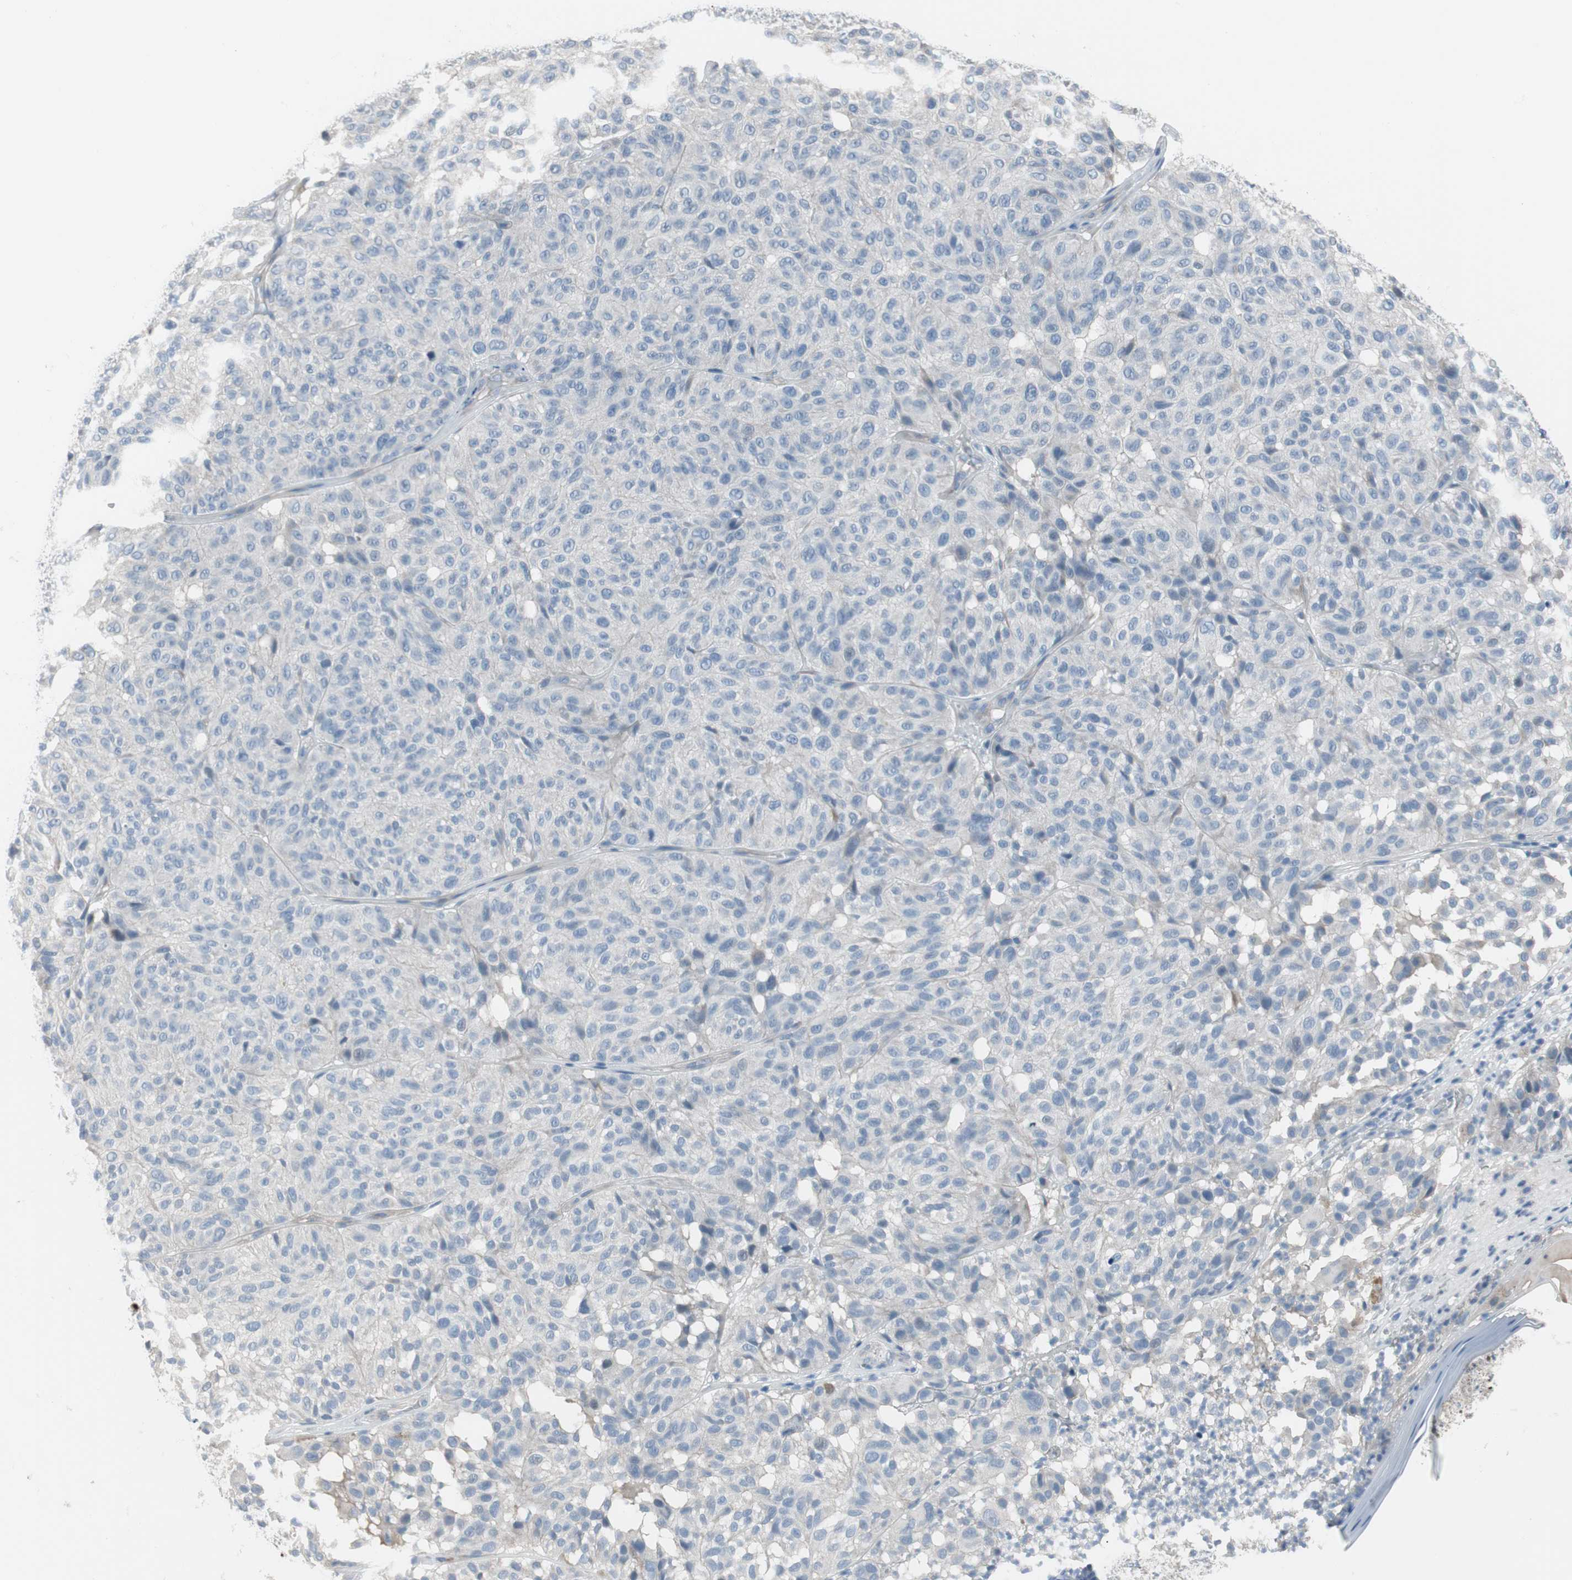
{"staining": {"intensity": "negative", "quantity": "none", "location": "none"}, "tissue": "melanoma", "cell_type": "Tumor cells", "image_type": "cancer", "snomed": [{"axis": "morphology", "description": "Malignant melanoma, NOS"}, {"axis": "topography", "description": "Skin"}], "caption": "Tumor cells are negative for protein expression in human melanoma. Brightfield microscopy of IHC stained with DAB (3,3'-diaminobenzidine) (brown) and hematoxylin (blue), captured at high magnification.", "gene": "PIGR", "patient": {"sex": "female", "age": 46}}